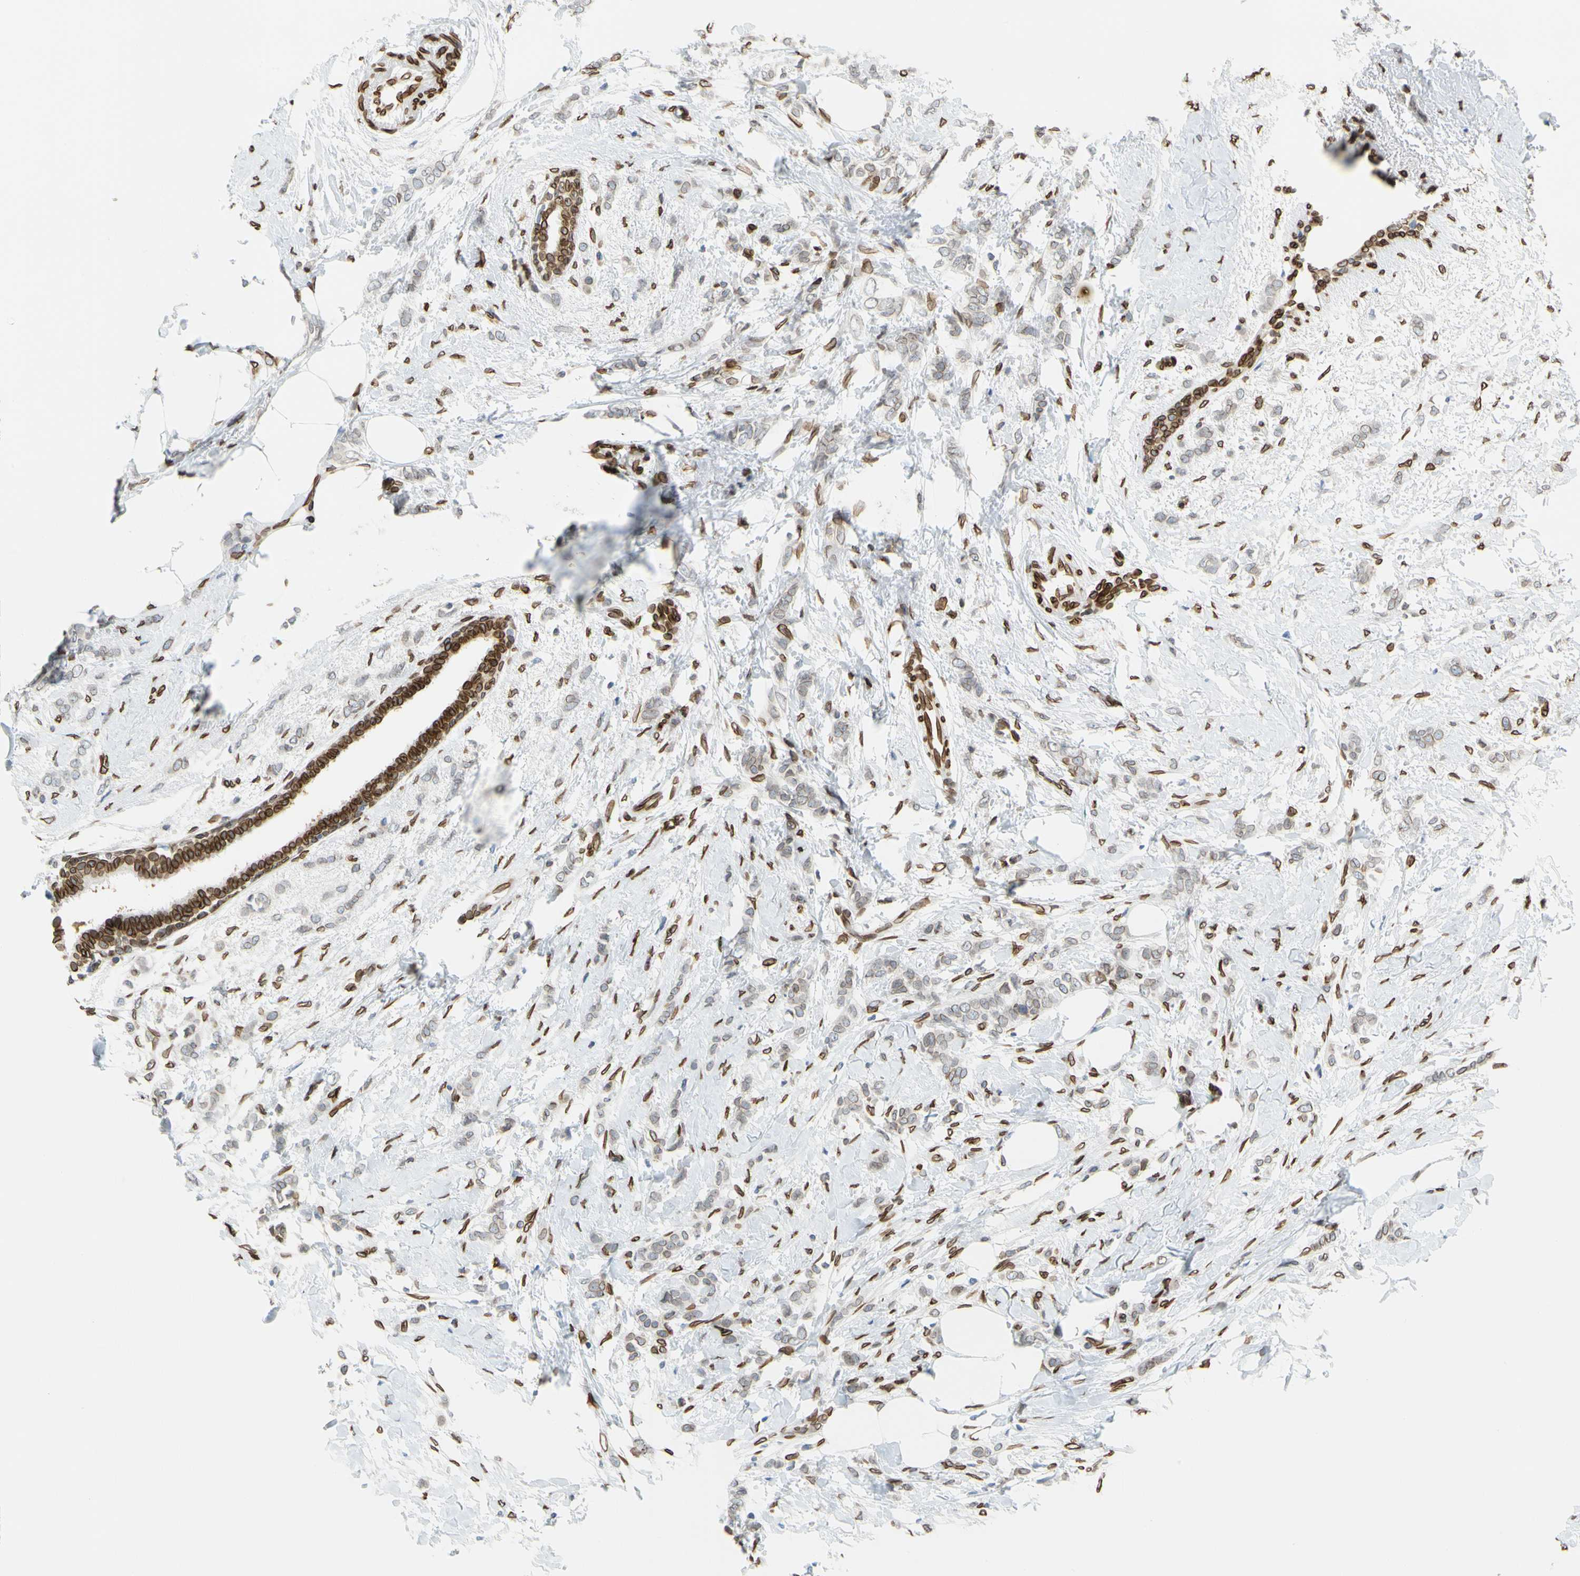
{"staining": {"intensity": "moderate", "quantity": ">75%", "location": "cytoplasmic/membranous,nuclear"}, "tissue": "breast cancer", "cell_type": "Tumor cells", "image_type": "cancer", "snomed": [{"axis": "morphology", "description": "Lobular carcinoma, in situ"}, {"axis": "morphology", "description": "Lobular carcinoma"}, {"axis": "topography", "description": "Breast"}], "caption": "Human breast lobular carcinoma in situ stained with a protein marker displays moderate staining in tumor cells.", "gene": "SUN1", "patient": {"sex": "female", "age": 41}}